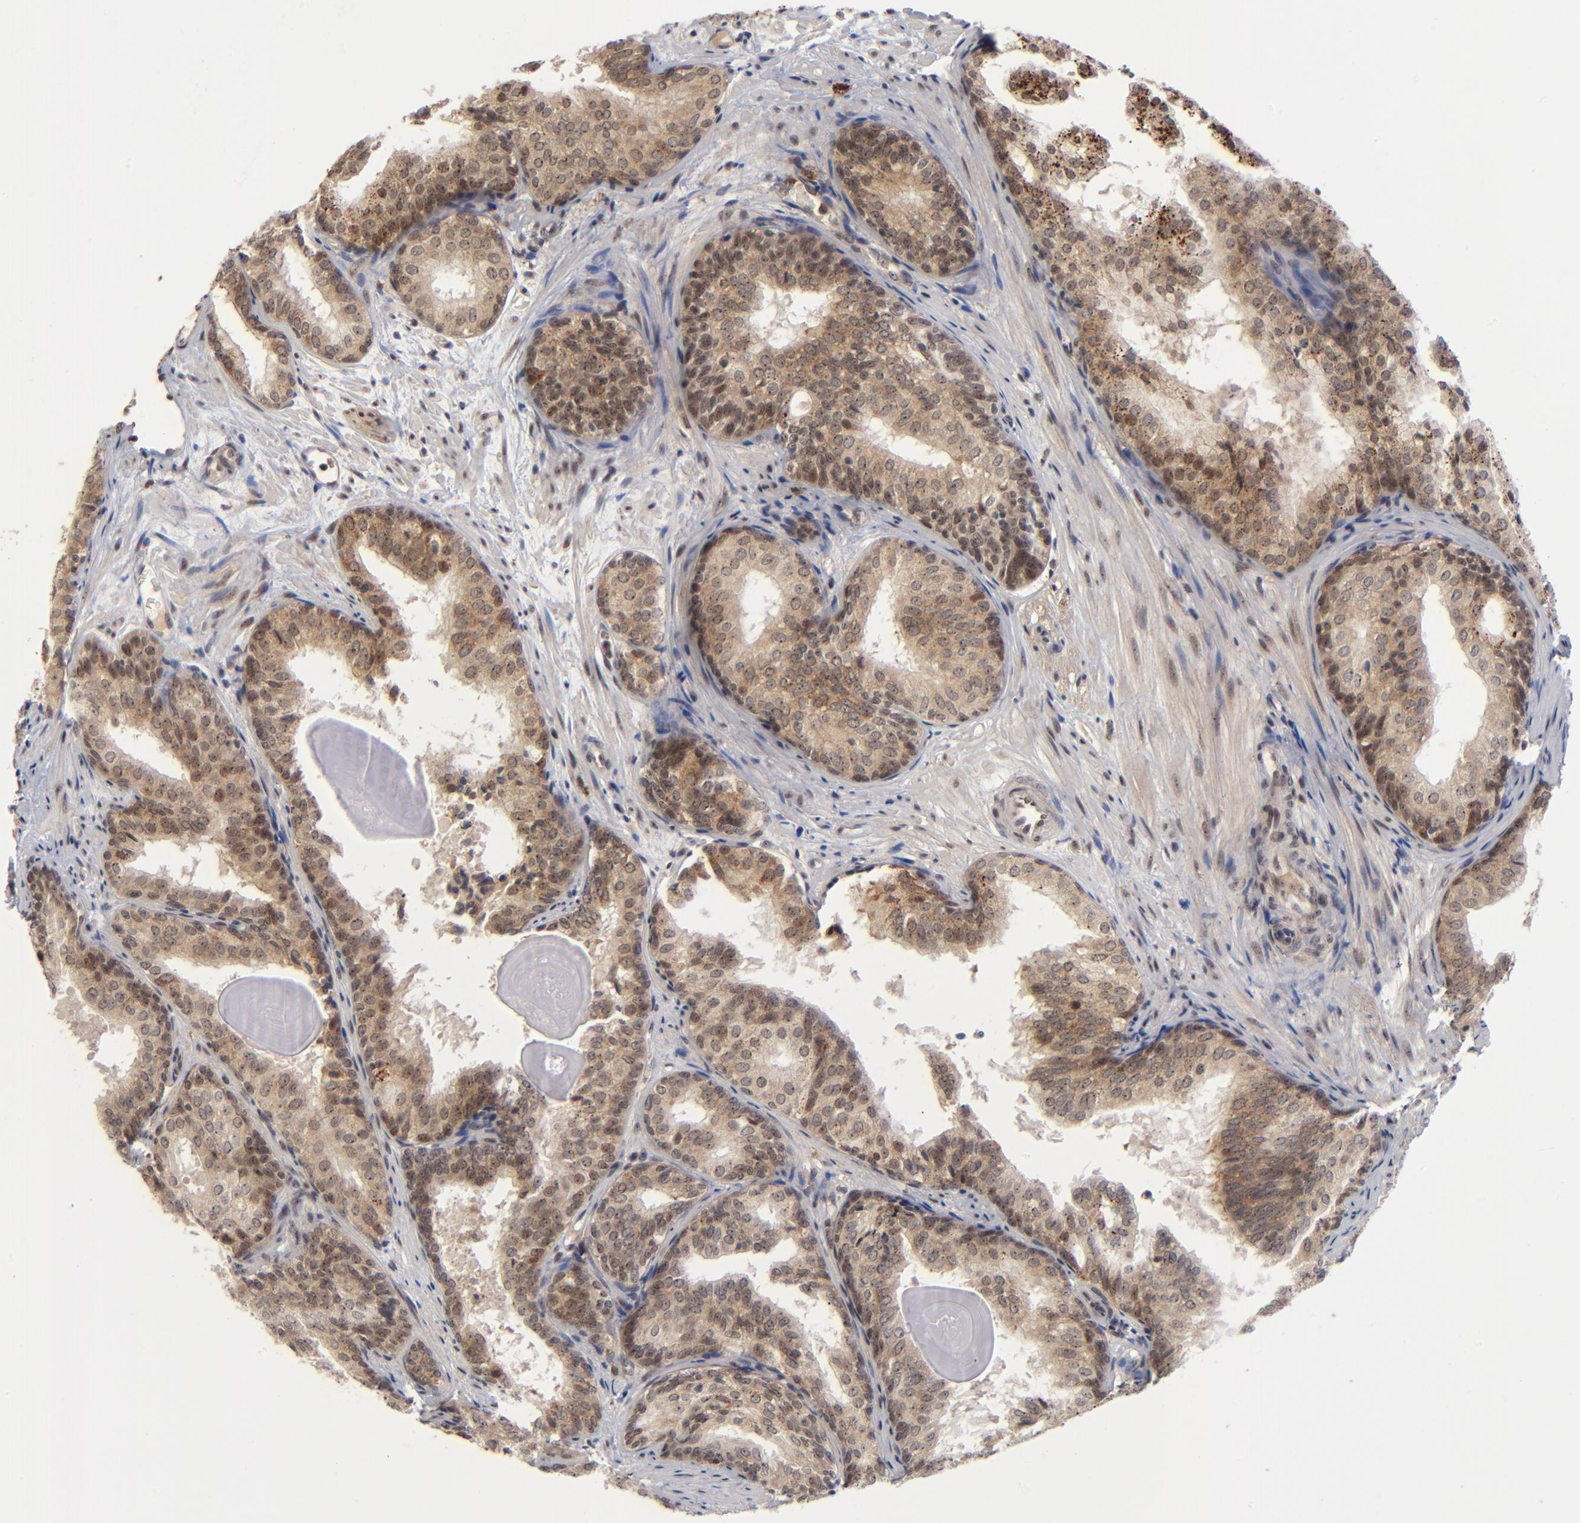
{"staining": {"intensity": "moderate", "quantity": ">75%", "location": "cytoplasmic/membranous,nuclear"}, "tissue": "prostate cancer", "cell_type": "Tumor cells", "image_type": "cancer", "snomed": [{"axis": "morphology", "description": "Adenocarcinoma, Low grade"}, {"axis": "topography", "description": "Prostate"}], "caption": "A medium amount of moderate cytoplasmic/membranous and nuclear staining is present in about >75% of tumor cells in adenocarcinoma (low-grade) (prostate) tissue. (brown staining indicates protein expression, while blue staining denotes nuclei).", "gene": "ZNF419", "patient": {"sex": "male", "age": 69}}